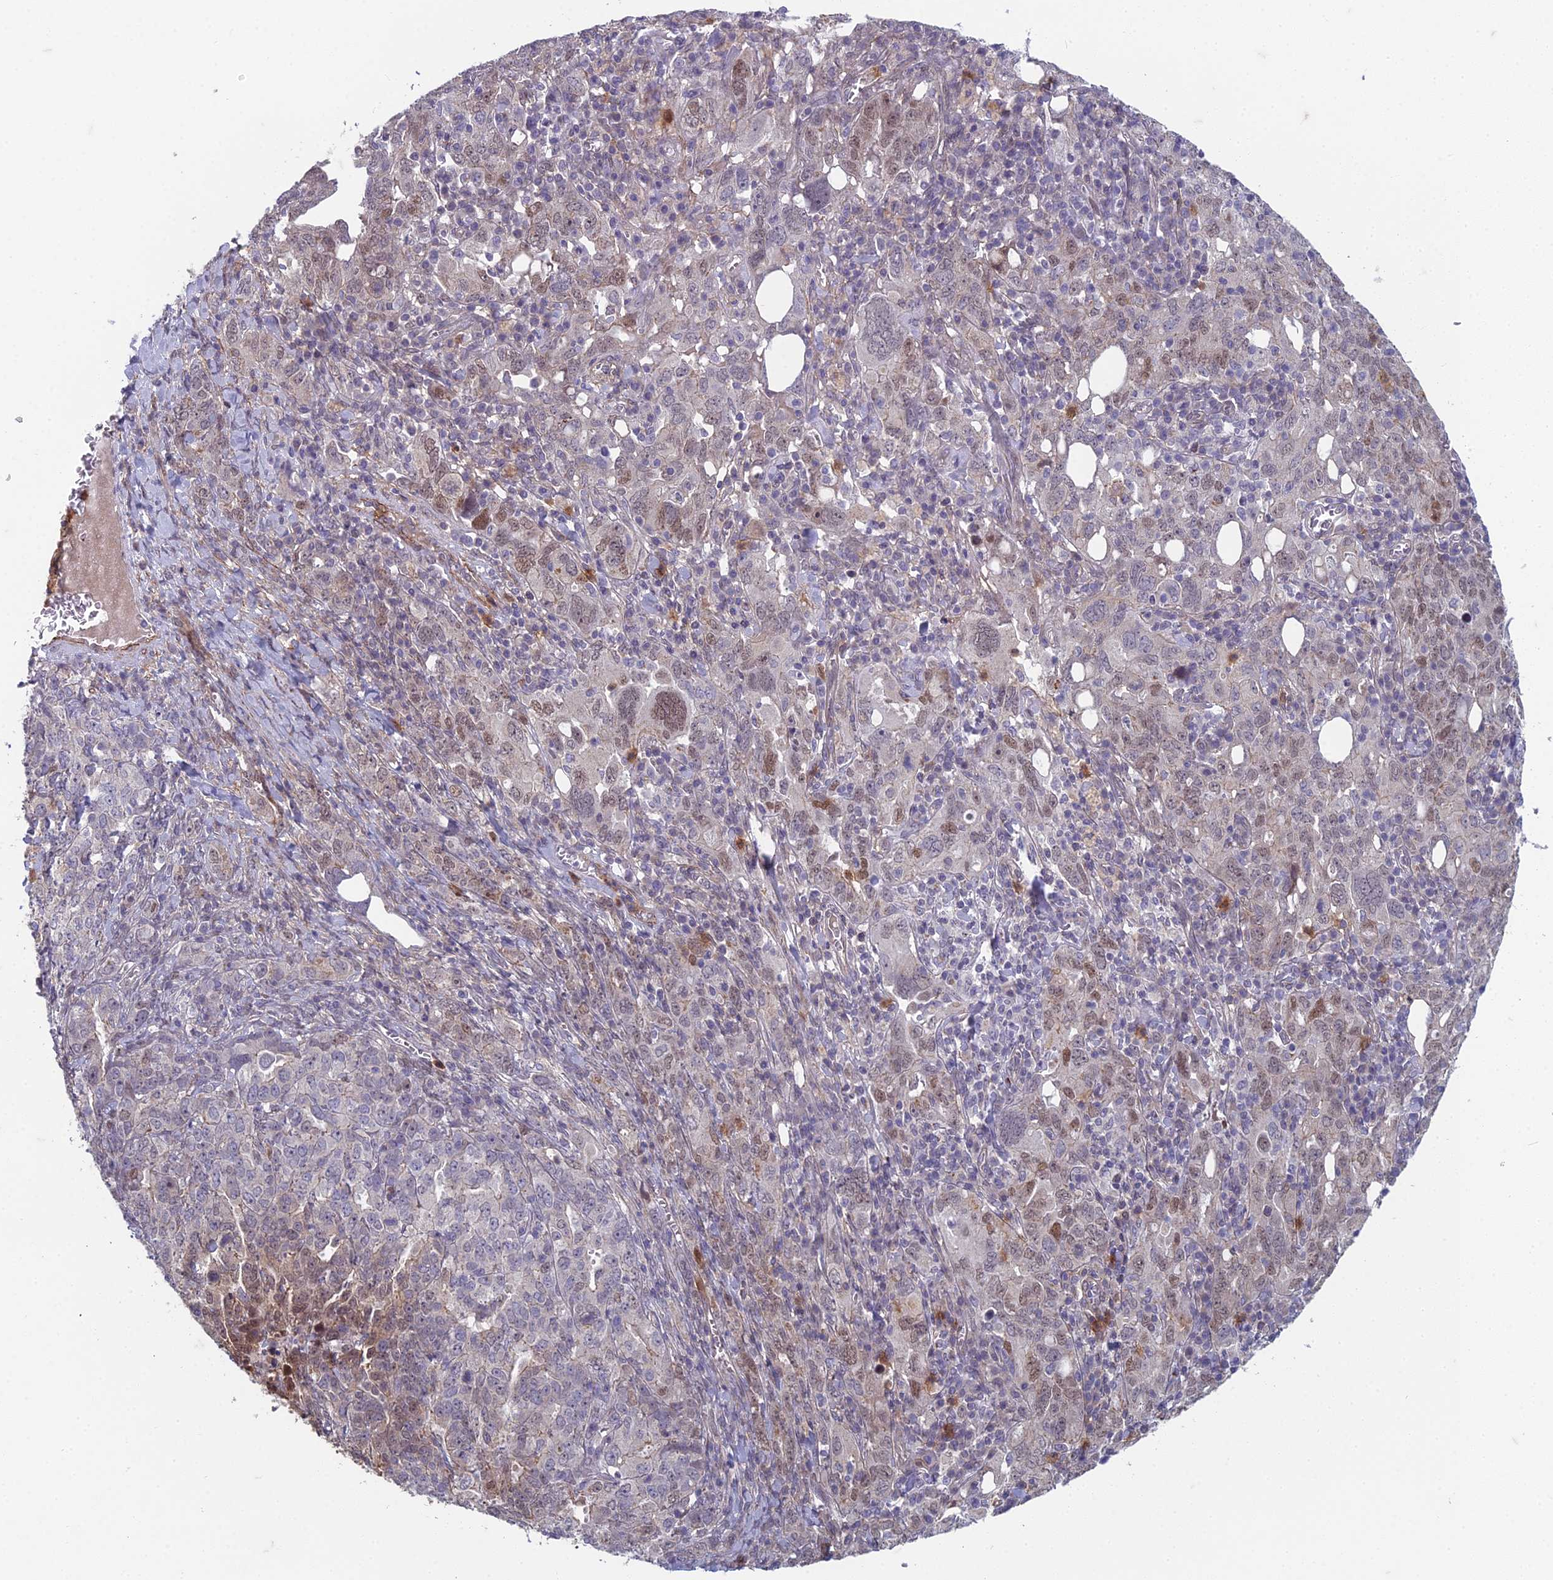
{"staining": {"intensity": "moderate", "quantity": "<25%", "location": "nuclear"}, "tissue": "ovarian cancer", "cell_type": "Tumor cells", "image_type": "cancer", "snomed": [{"axis": "morphology", "description": "Carcinoma, endometroid"}, {"axis": "topography", "description": "Ovary"}], "caption": "Endometroid carcinoma (ovarian) stained with a brown dye demonstrates moderate nuclear positive positivity in approximately <25% of tumor cells.", "gene": "ZNF626", "patient": {"sex": "female", "age": 62}}